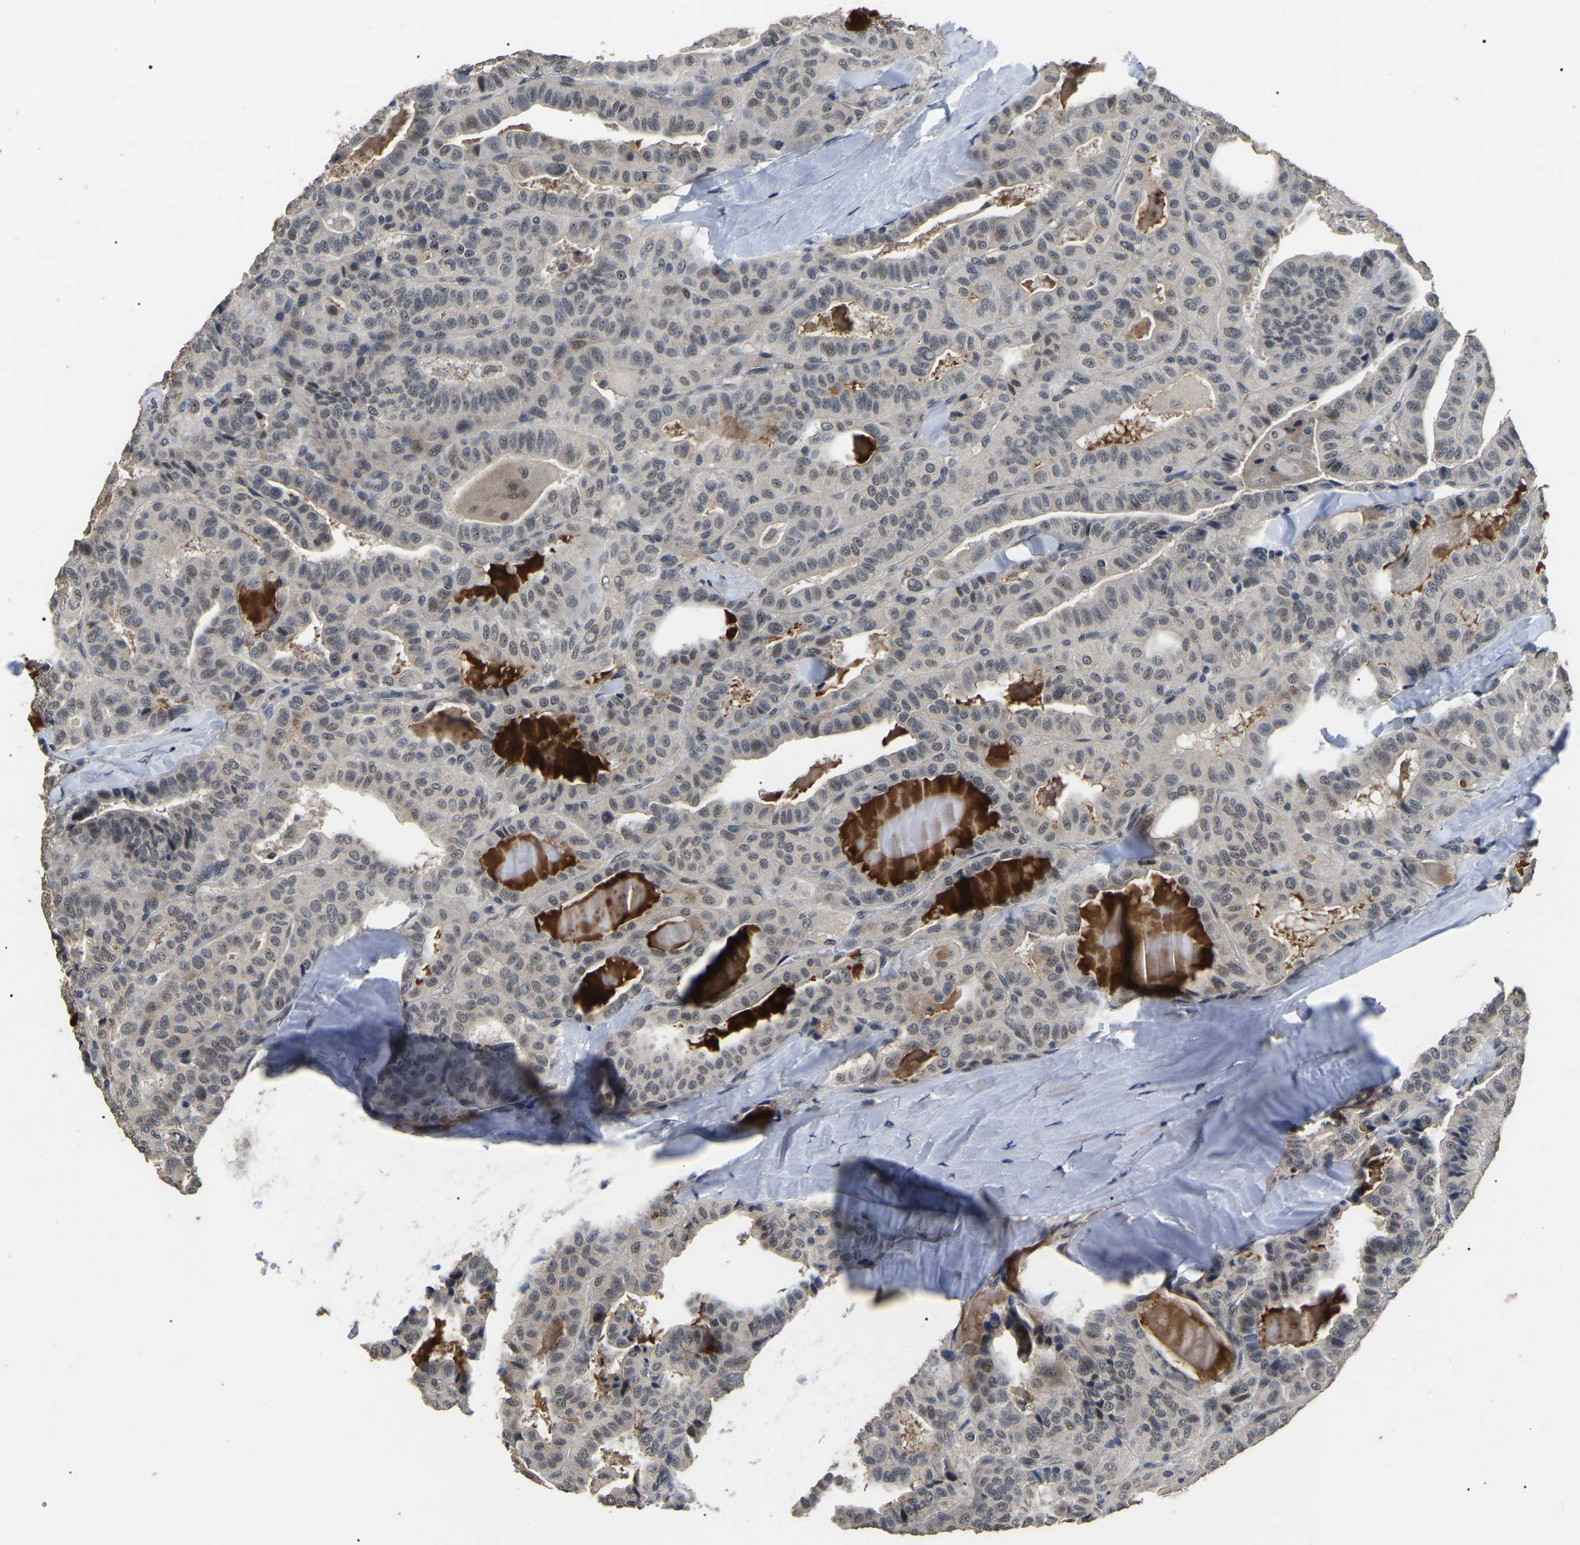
{"staining": {"intensity": "negative", "quantity": "none", "location": "none"}, "tissue": "thyroid cancer", "cell_type": "Tumor cells", "image_type": "cancer", "snomed": [{"axis": "morphology", "description": "Papillary adenocarcinoma, NOS"}, {"axis": "topography", "description": "Thyroid gland"}], "caption": "Thyroid papillary adenocarcinoma stained for a protein using IHC exhibits no staining tumor cells.", "gene": "PPM1E", "patient": {"sex": "male", "age": 77}}